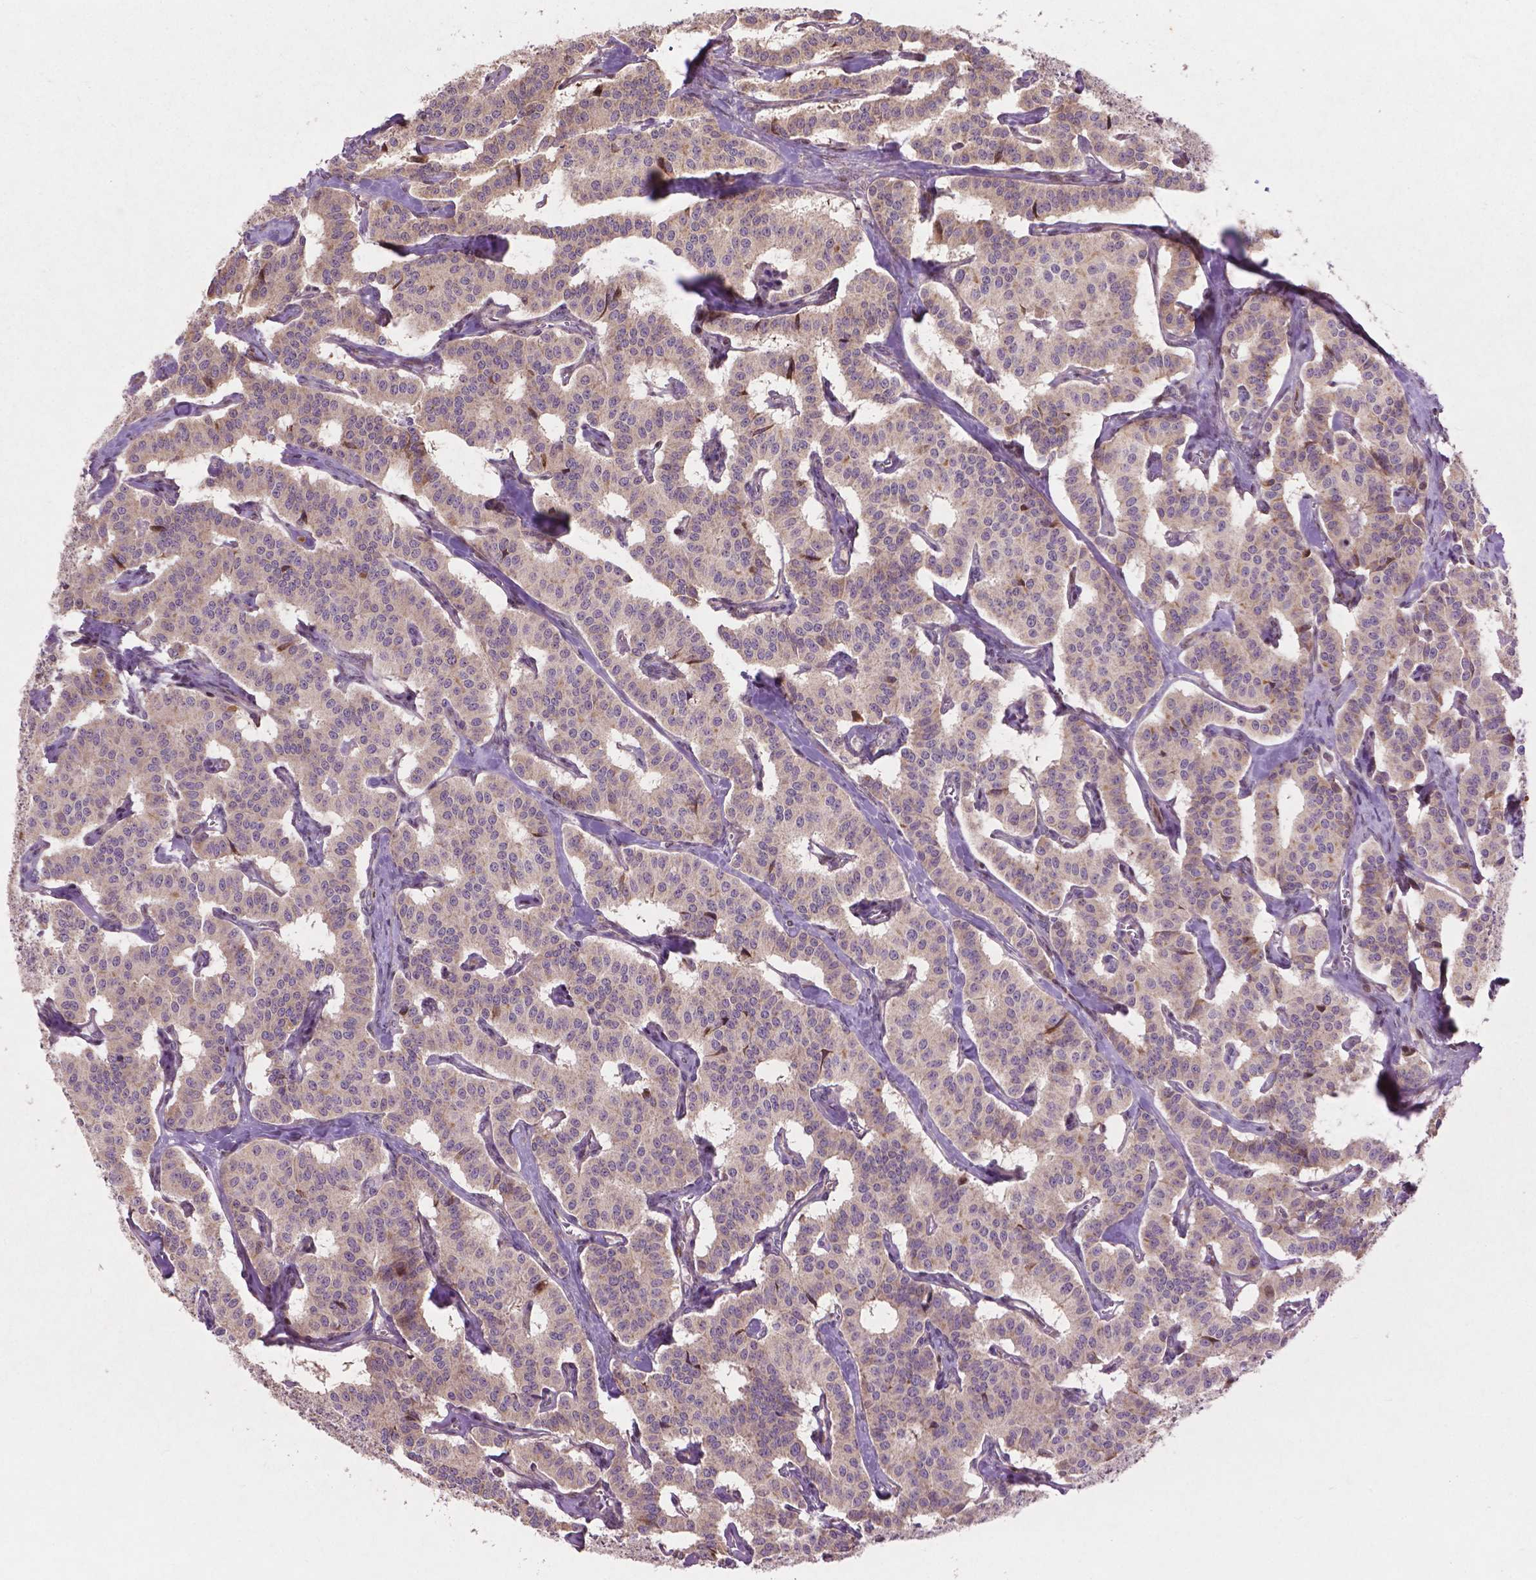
{"staining": {"intensity": "negative", "quantity": "none", "location": "none"}, "tissue": "carcinoid", "cell_type": "Tumor cells", "image_type": "cancer", "snomed": [{"axis": "morphology", "description": "Carcinoid, malignant, NOS"}, {"axis": "topography", "description": "Lung"}], "caption": "Micrograph shows no significant protein positivity in tumor cells of carcinoid. The staining is performed using DAB (3,3'-diaminobenzidine) brown chromogen with nuclei counter-stained in using hematoxylin.", "gene": "B3GALNT2", "patient": {"sex": "female", "age": 46}}